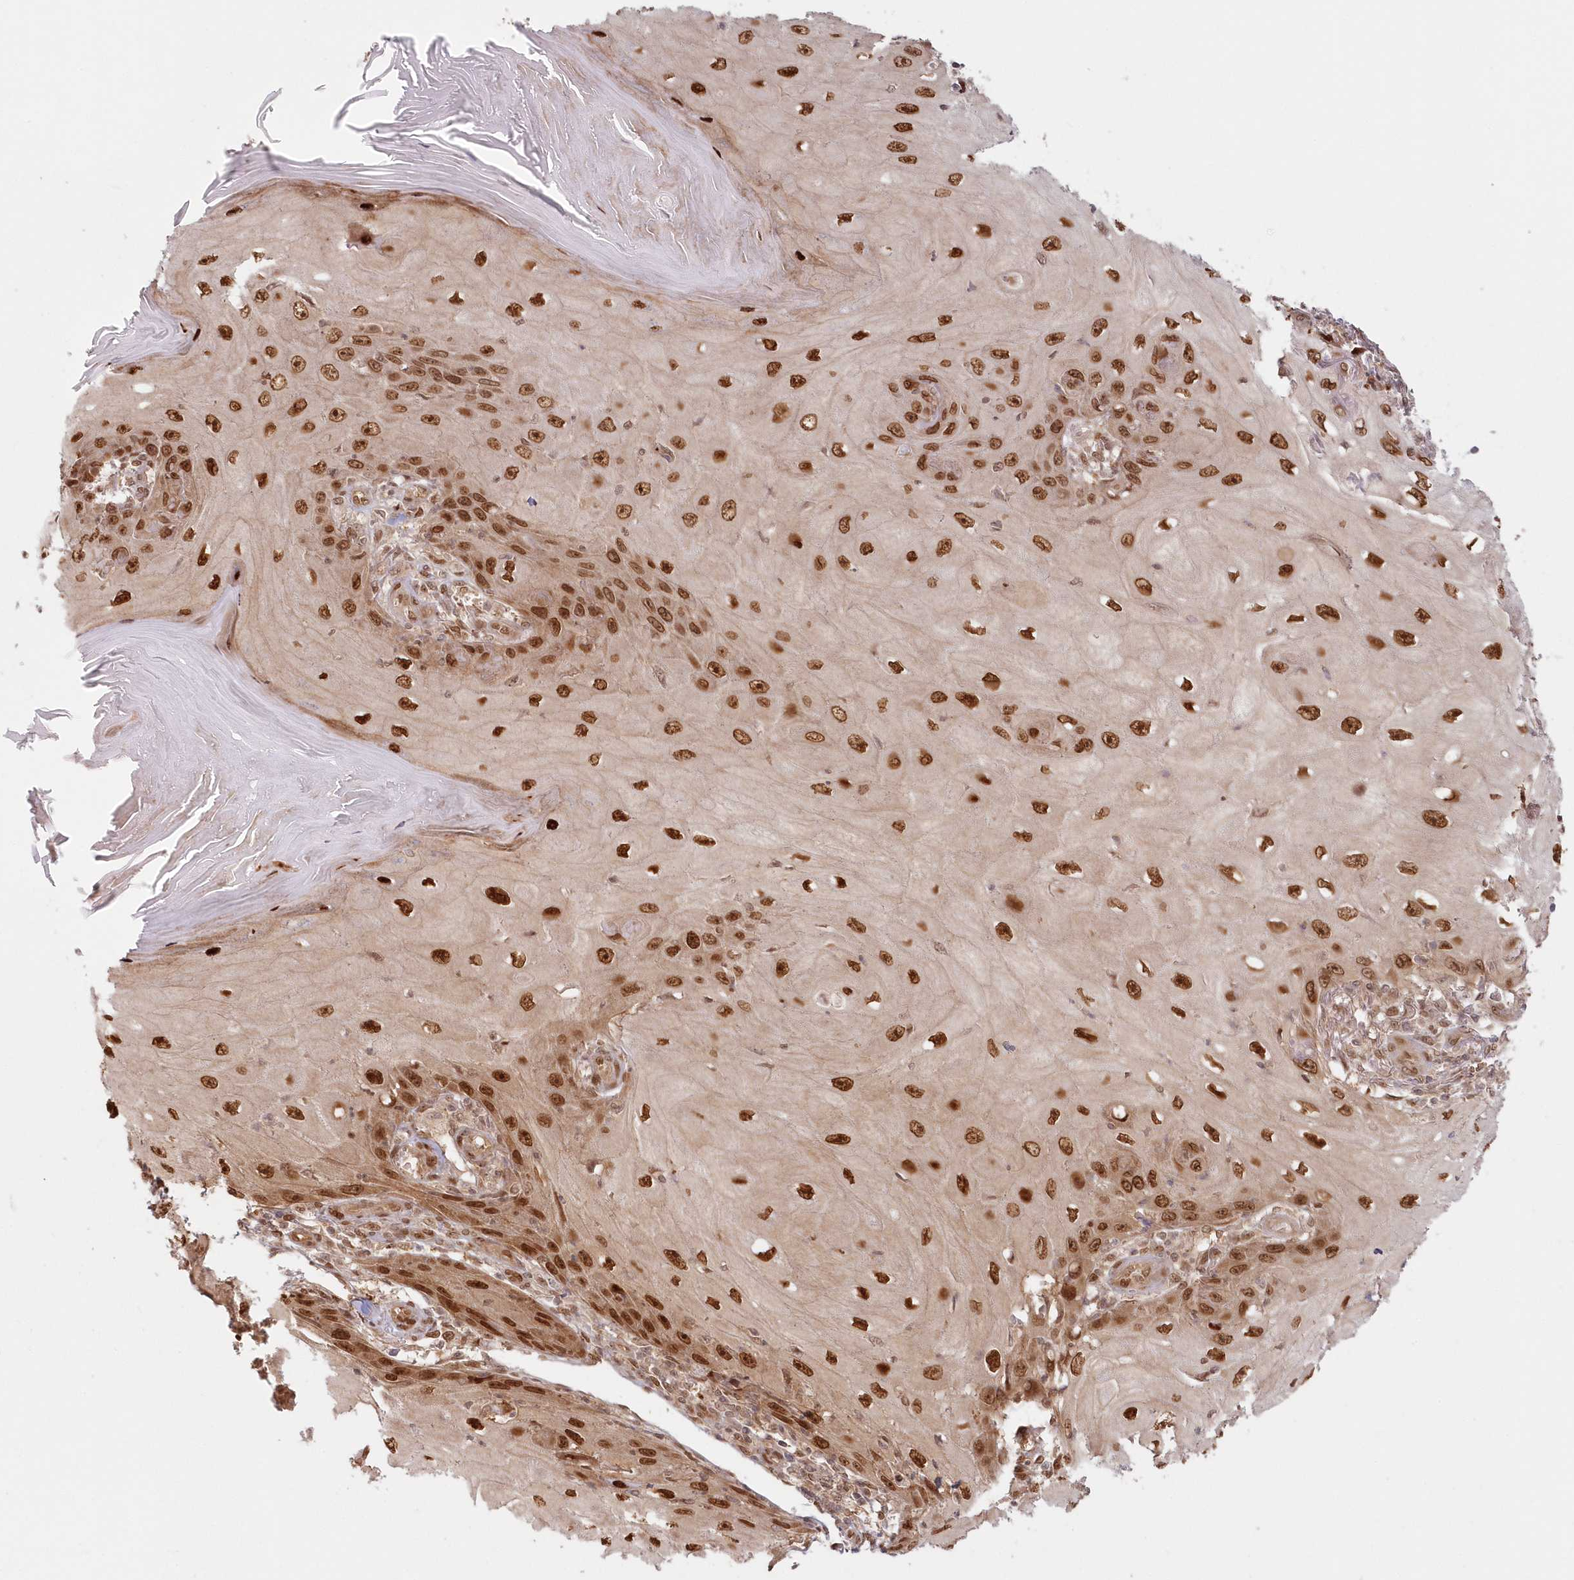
{"staining": {"intensity": "strong", "quantity": ">75%", "location": "nuclear"}, "tissue": "skin cancer", "cell_type": "Tumor cells", "image_type": "cancer", "snomed": [{"axis": "morphology", "description": "Squamous cell carcinoma, NOS"}, {"axis": "topography", "description": "Skin"}], "caption": "Human skin squamous cell carcinoma stained for a protein (brown) exhibits strong nuclear positive staining in about >75% of tumor cells.", "gene": "TOGARAM2", "patient": {"sex": "female", "age": 73}}